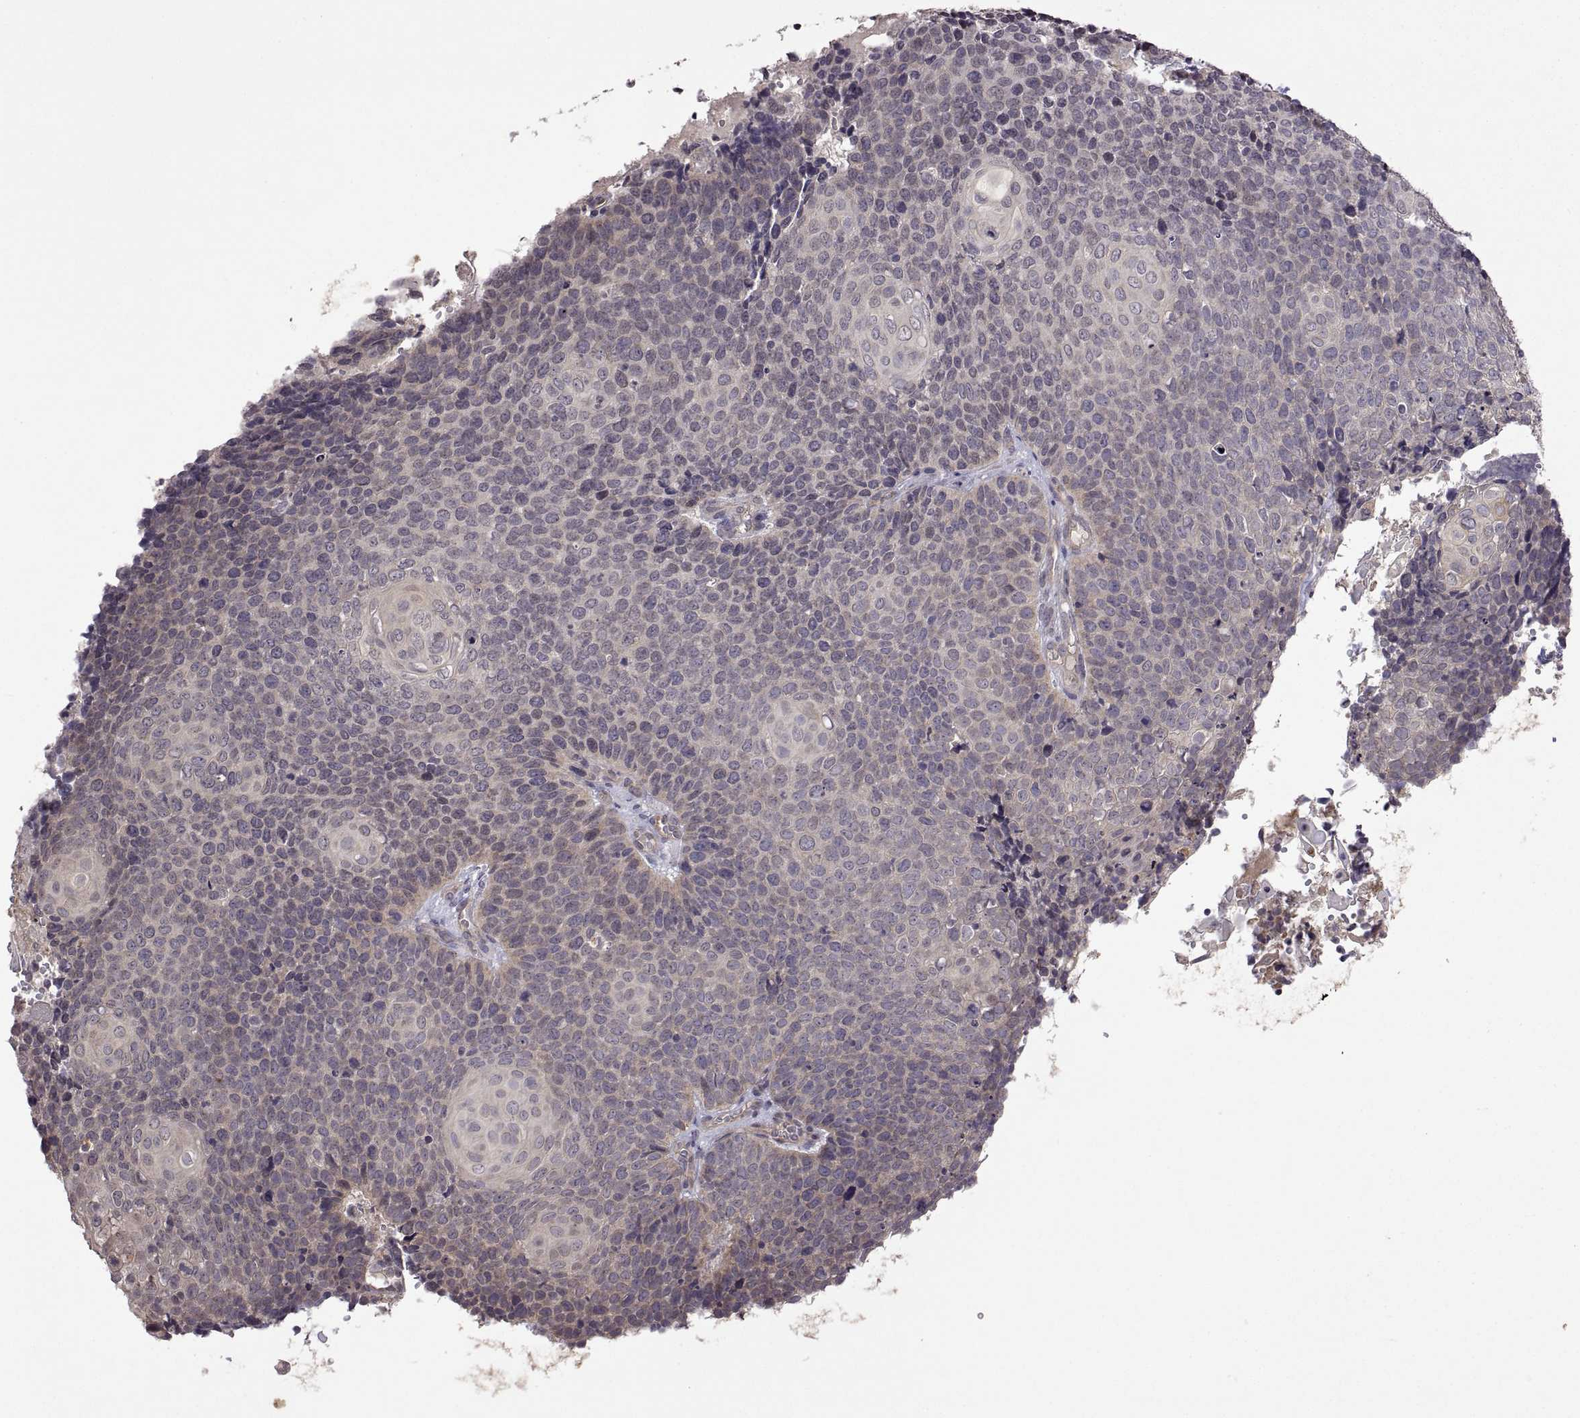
{"staining": {"intensity": "negative", "quantity": "none", "location": "none"}, "tissue": "cervical cancer", "cell_type": "Tumor cells", "image_type": "cancer", "snomed": [{"axis": "morphology", "description": "Squamous cell carcinoma, NOS"}, {"axis": "topography", "description": "Cervix"}], "caption": "The histopathology image exhibits no significant positivity in tumor cells of cervical squamous cell carcinoma.", "gene": "LAMA1", "patient": {"sex": "female", "age": 39}}